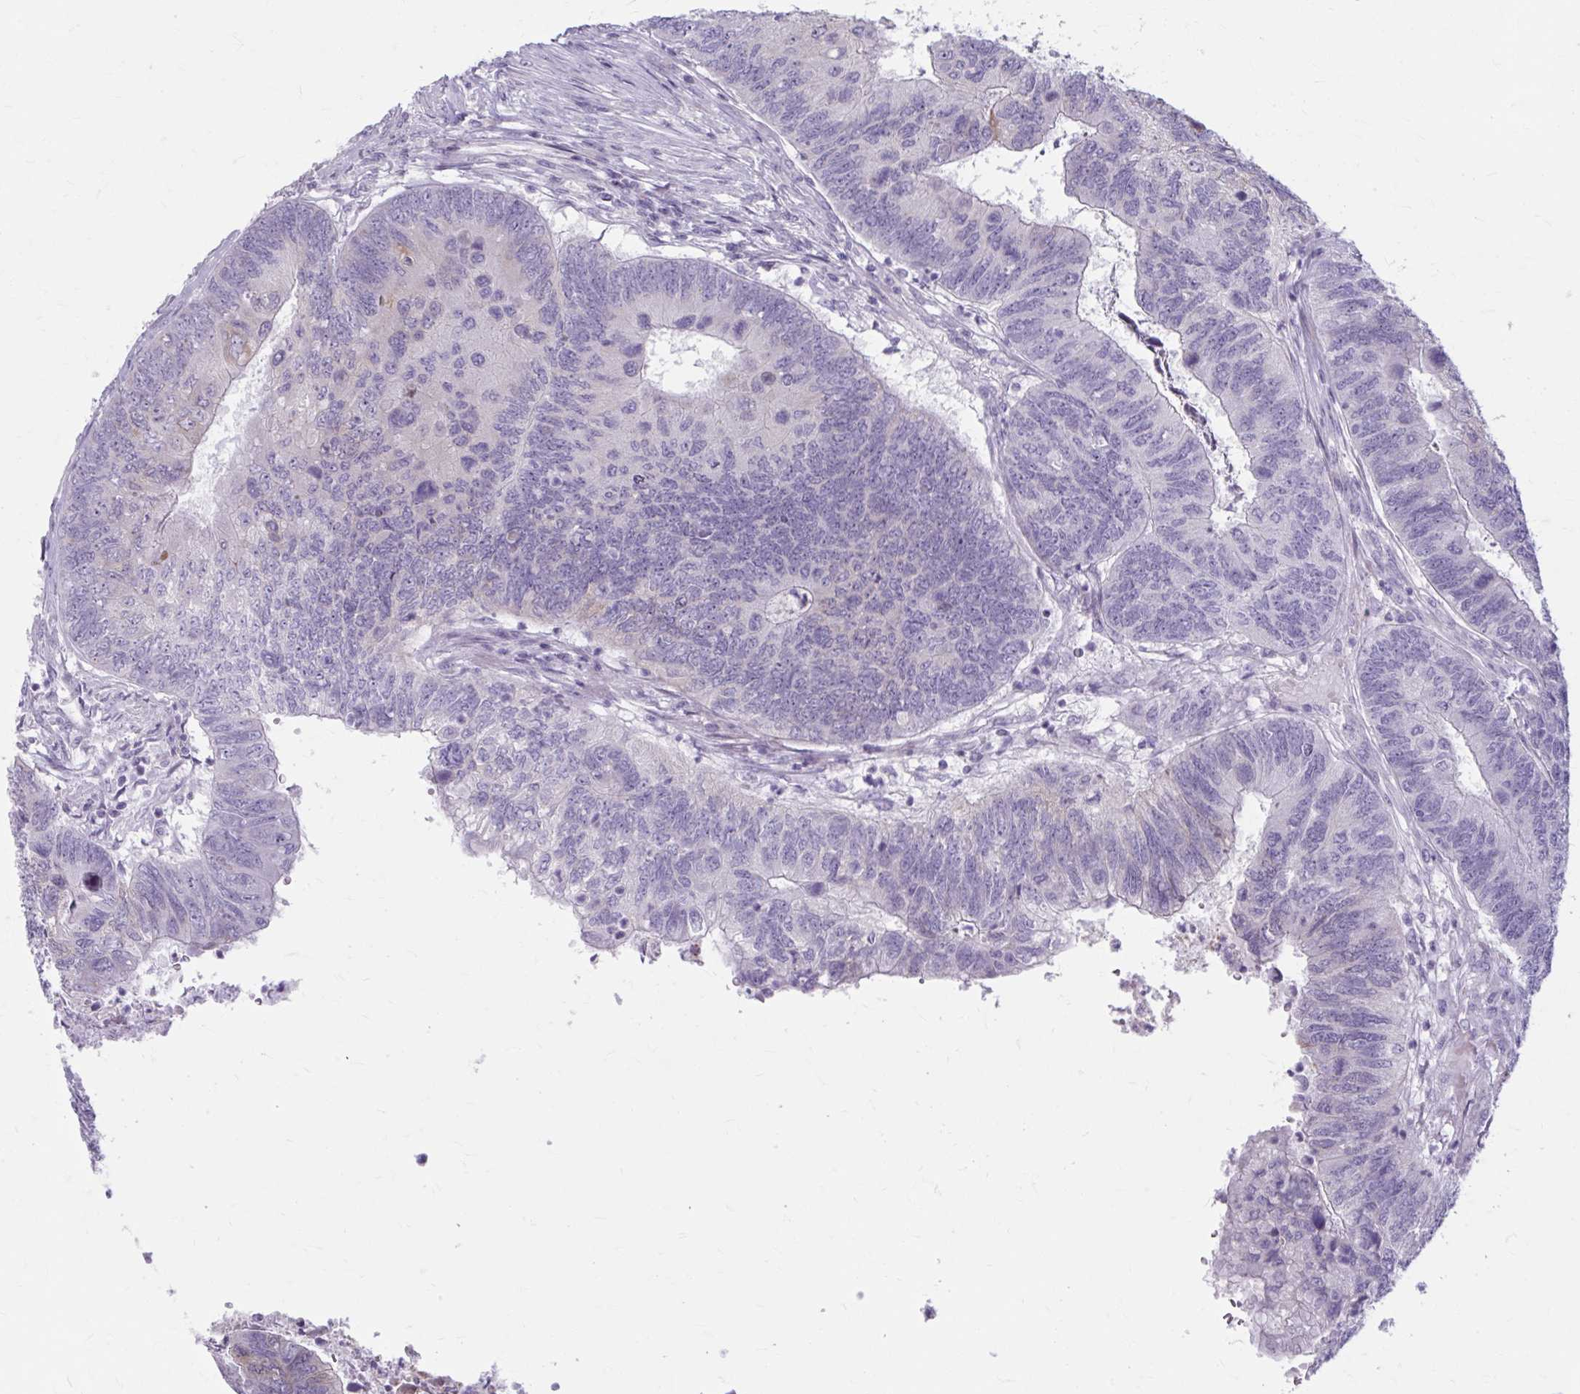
{"staining": {"intensity": "strong", "quantity": "<25%", "location": "cytoplasmic/membranous"}, "tissue": "colorectal cancer", "cell_type": "Tumor cells", "image_type": "cancer", "snomed": [{"axis": "morphology", "description": "Adenocarcinoma, NOS"}, {"axis": "topography", "description": "Colon"}], "caption": "Protein expression analysis of adenocarcinoma (colorectal) exhibits strong cytoplasmic/membranous staining in about <25% of tumor cells.", "gene": "MSMO1", "patient": {"sex": "female", "age": 67}}